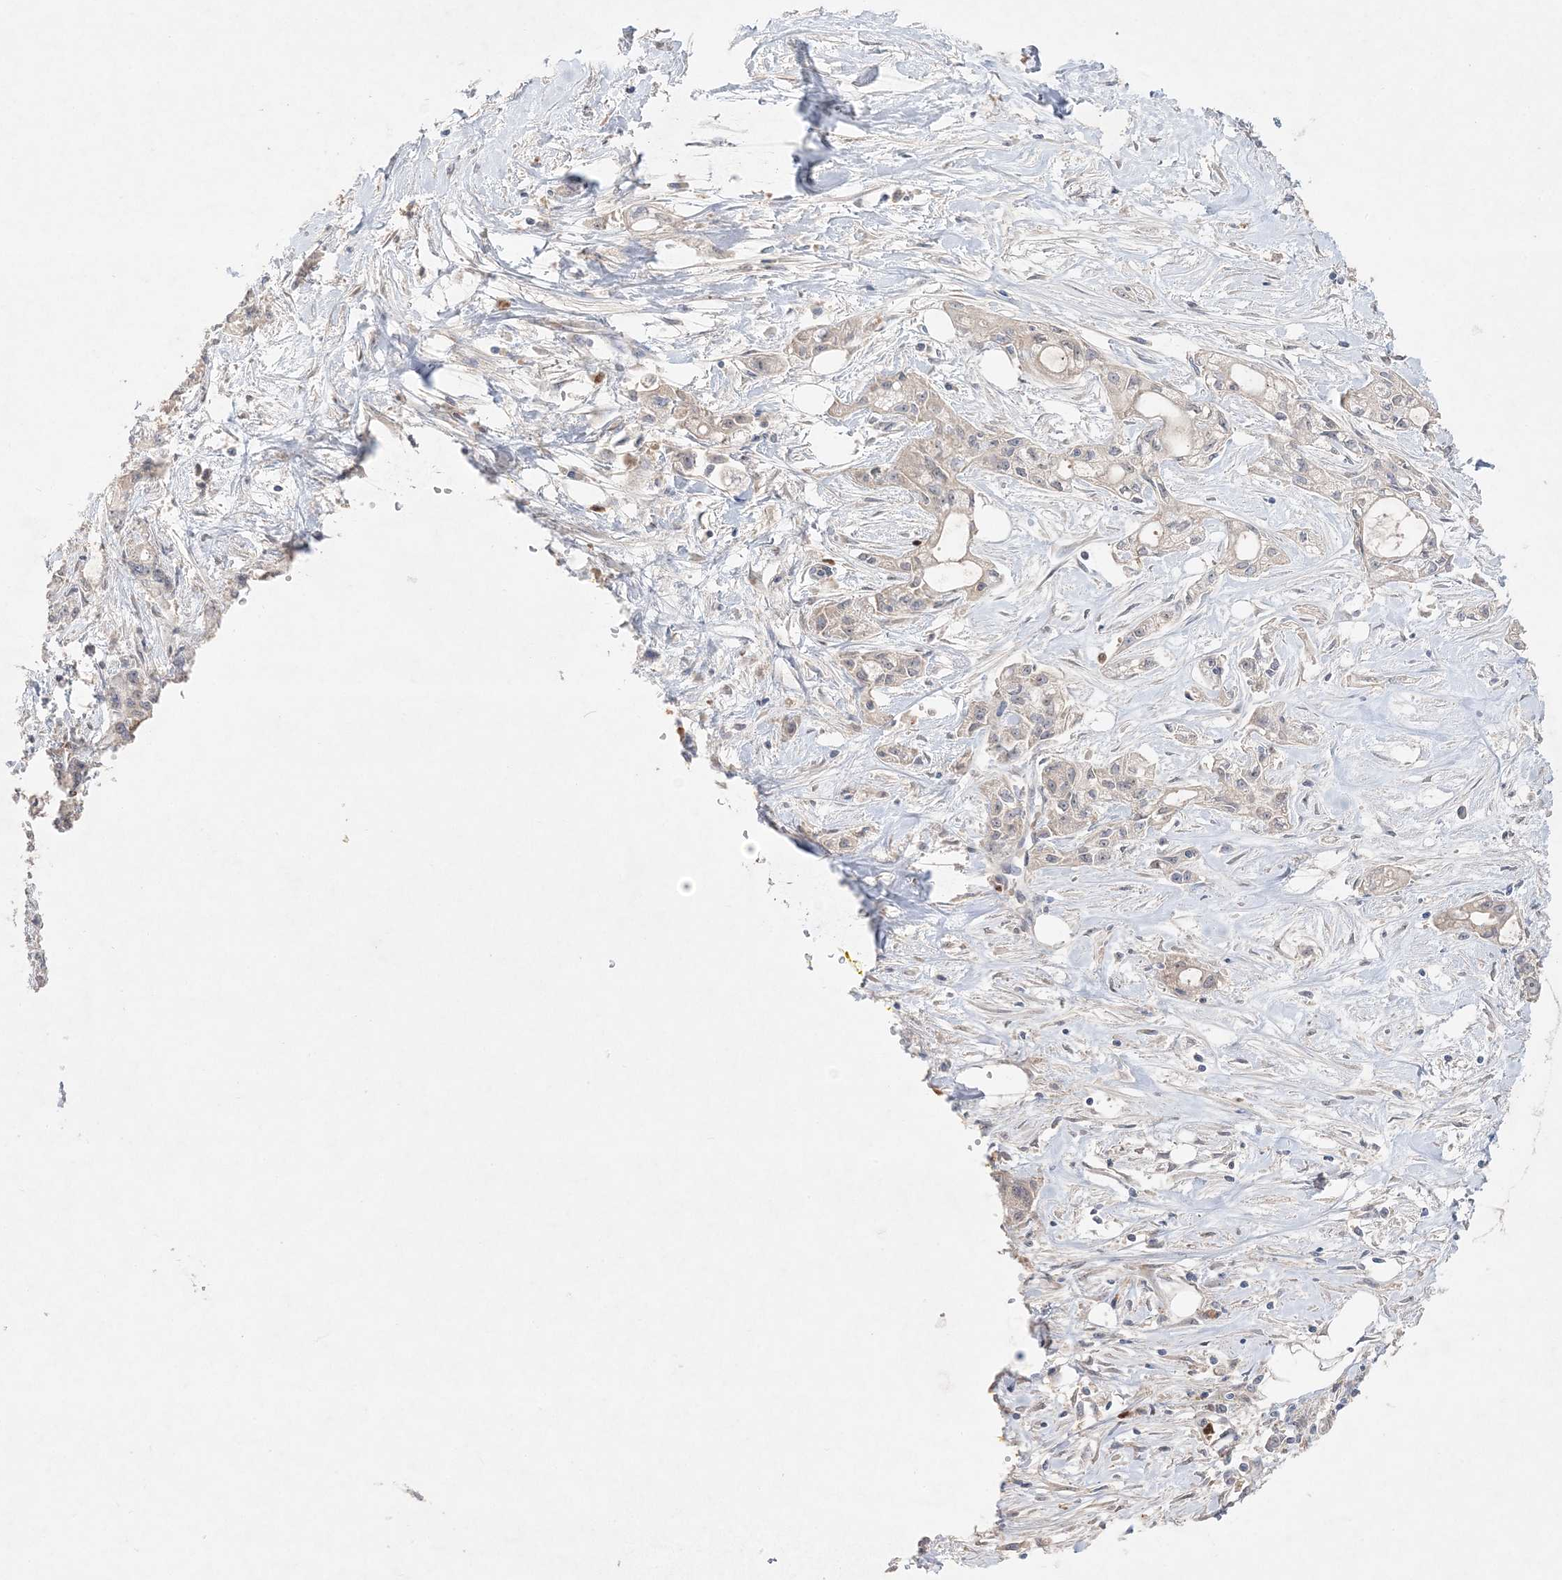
{"staining": {"intensity": "negative", "quantity": "none", "location": "none"}, "tissue": "pancreatic cancer", "cell_type": "Tumor cells", "image_type": "cancer", "snomed": [{"axis": "morphology", "description": "Adenocarcinoma, NOS"}, {"axis": "topography", "description": "Pancreas"}], "caption": "Micrograph shows no protein staining in tumor cells of pancreatic cancer tissue.", "gene": "NOP16", "patient": {"sex": "male", "age": 70}}